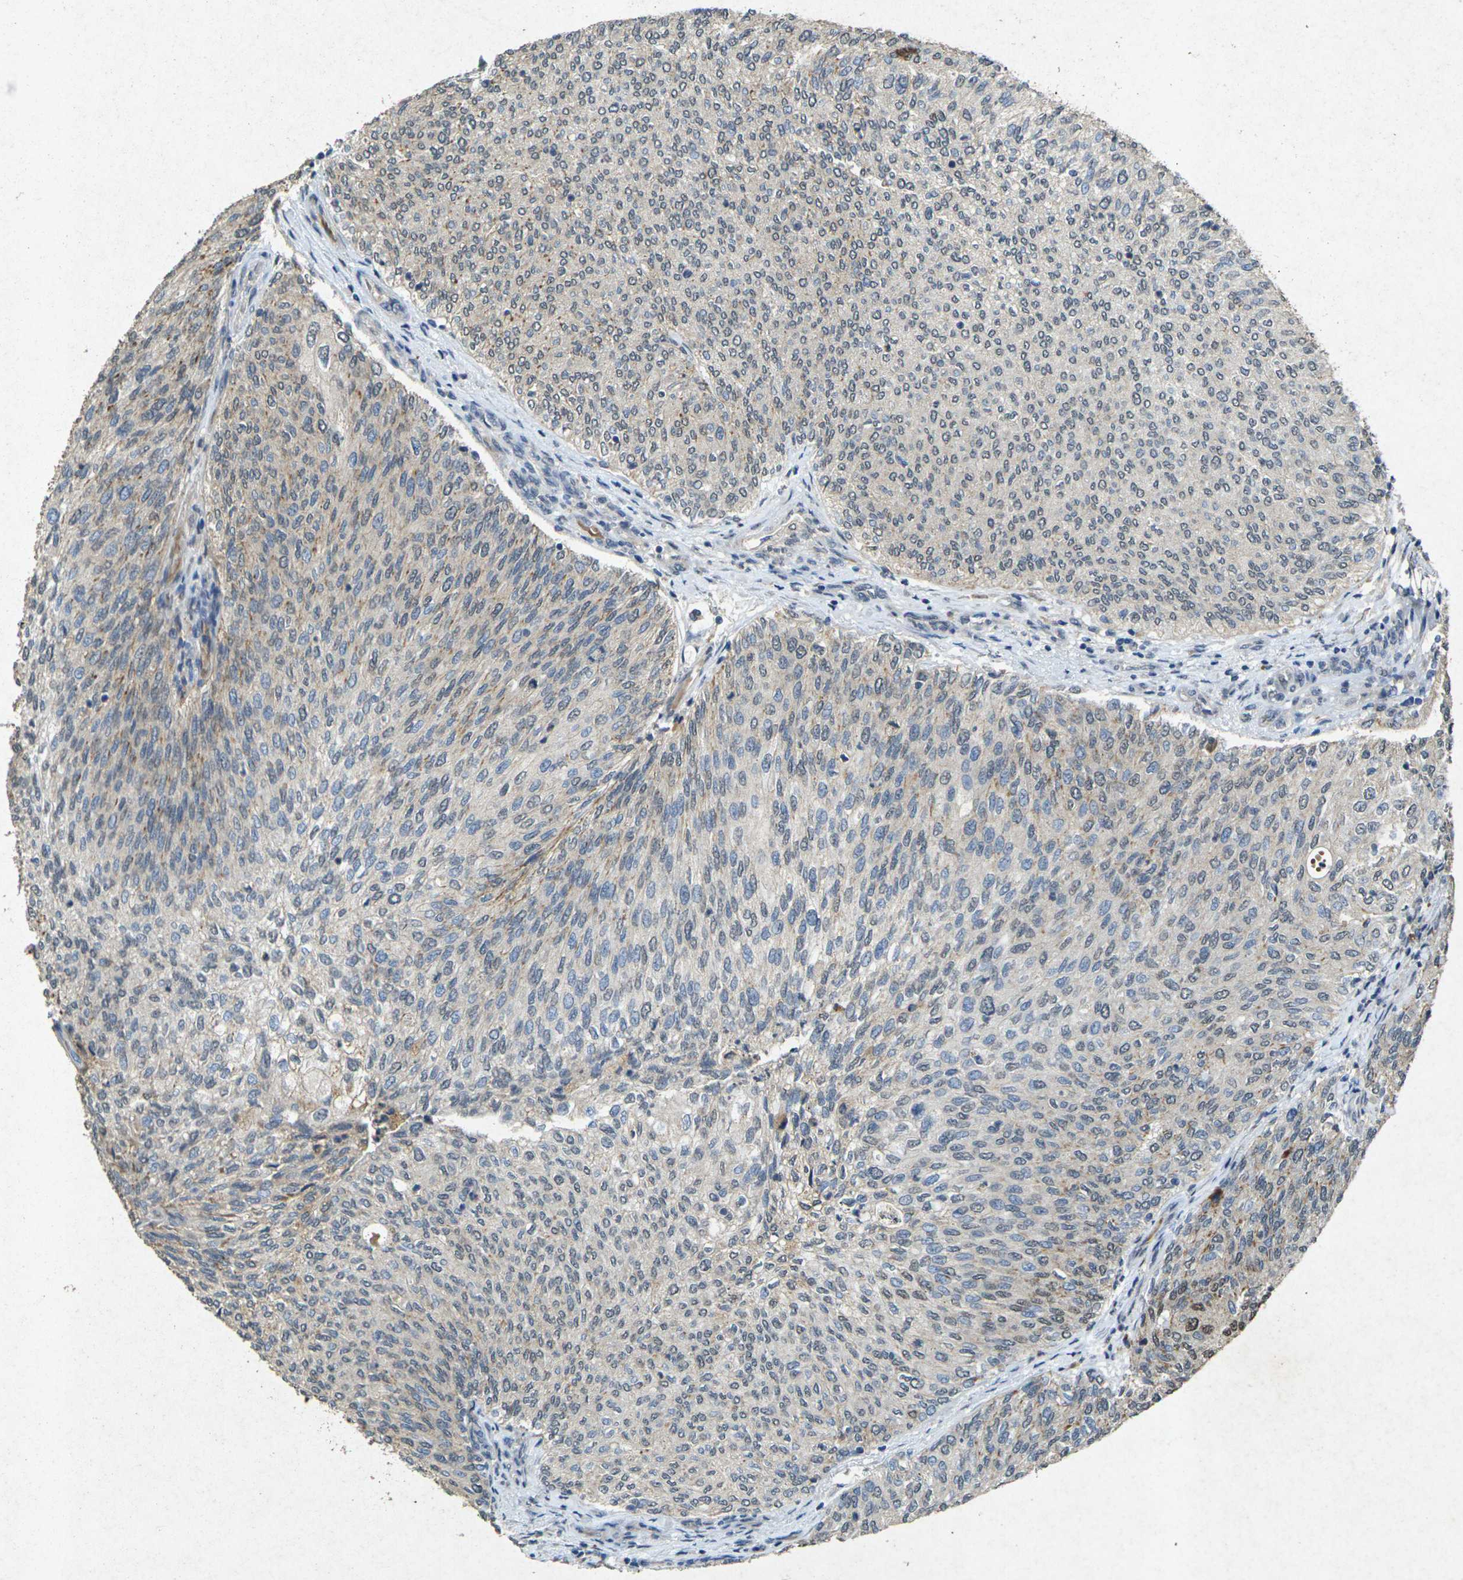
{"staining": {"intensity": "moderate", "quantity": "25%-75%", "location": "cytoplasmic/membranous"}, "tissue": "urothelial cancer", "cell_type": "Tumor cells", "image_type": "cancer", "snomed": [{"axis": "morphology", "description": "Urothelial carcinoma, Low grade"}, {"axis": "topography", "description": "Urinary bladder"}], "caption": "Protein expression analysis of human low-grade urothelial carcinoma reveals moderate cytoplasmic/membranous staining in about 25%-75% of tumor cells.", "gene": "RGMA", "patient": {"sex": "female", "age": 79}}